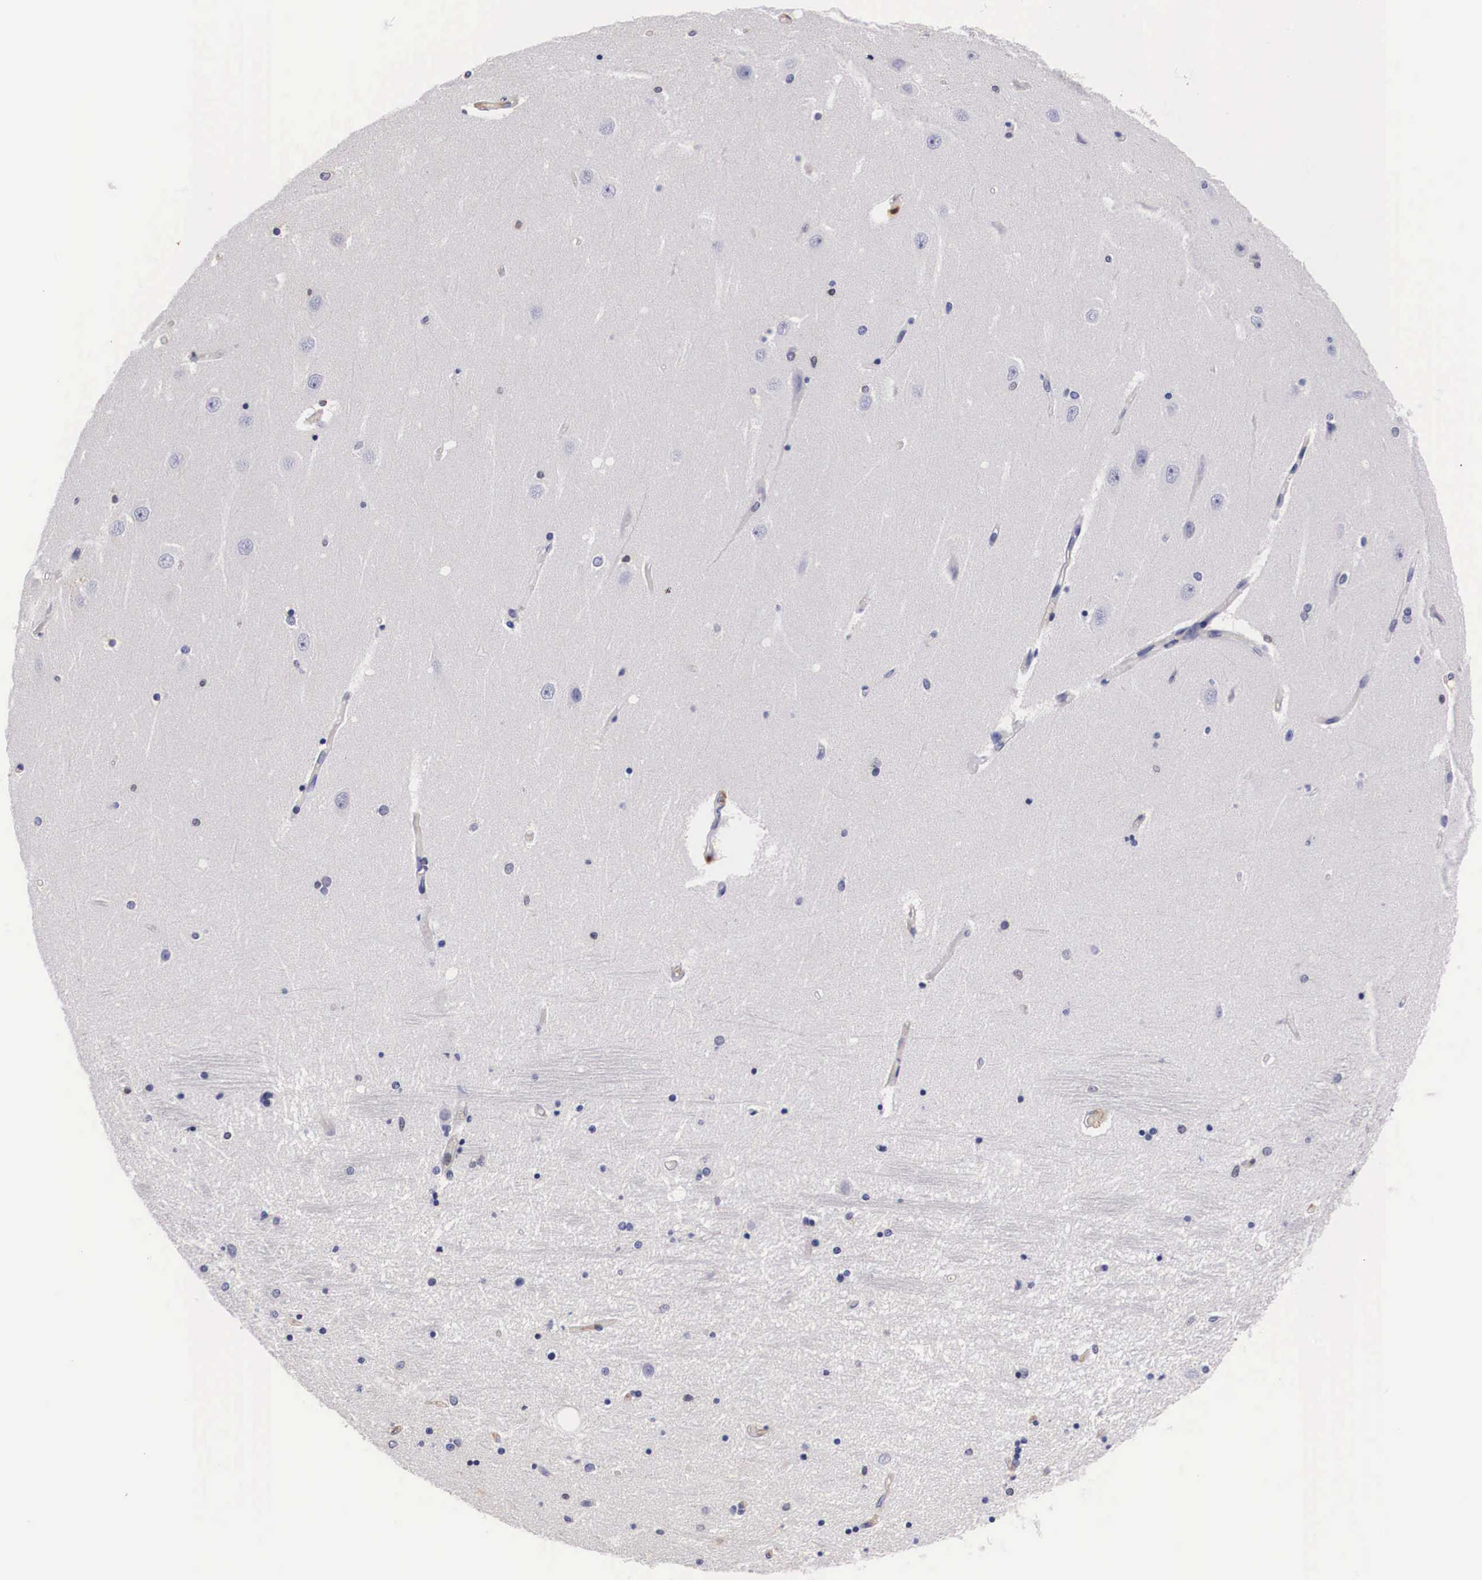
{"staining": {"intensity": "negative", "quantity": "none", "location": "none"}, "tissue": "hippocampus", "cell_type": "Glial cells", "image_type": "normal", "snomed": [{"axis": "morphology", "description": "Normal tissue, NOS"}, {"axis": "topography", "description": "Hippocampus"}], "caption": "Immunohistochemistry histopathology image of benign hippocampus: hippocampus stained with DAB (3,3'-diaminobenzidine) shows no significant protein positivity in glial cells.", "gene": "RENBP", "patient": {"sex": "female", "age": 54}}